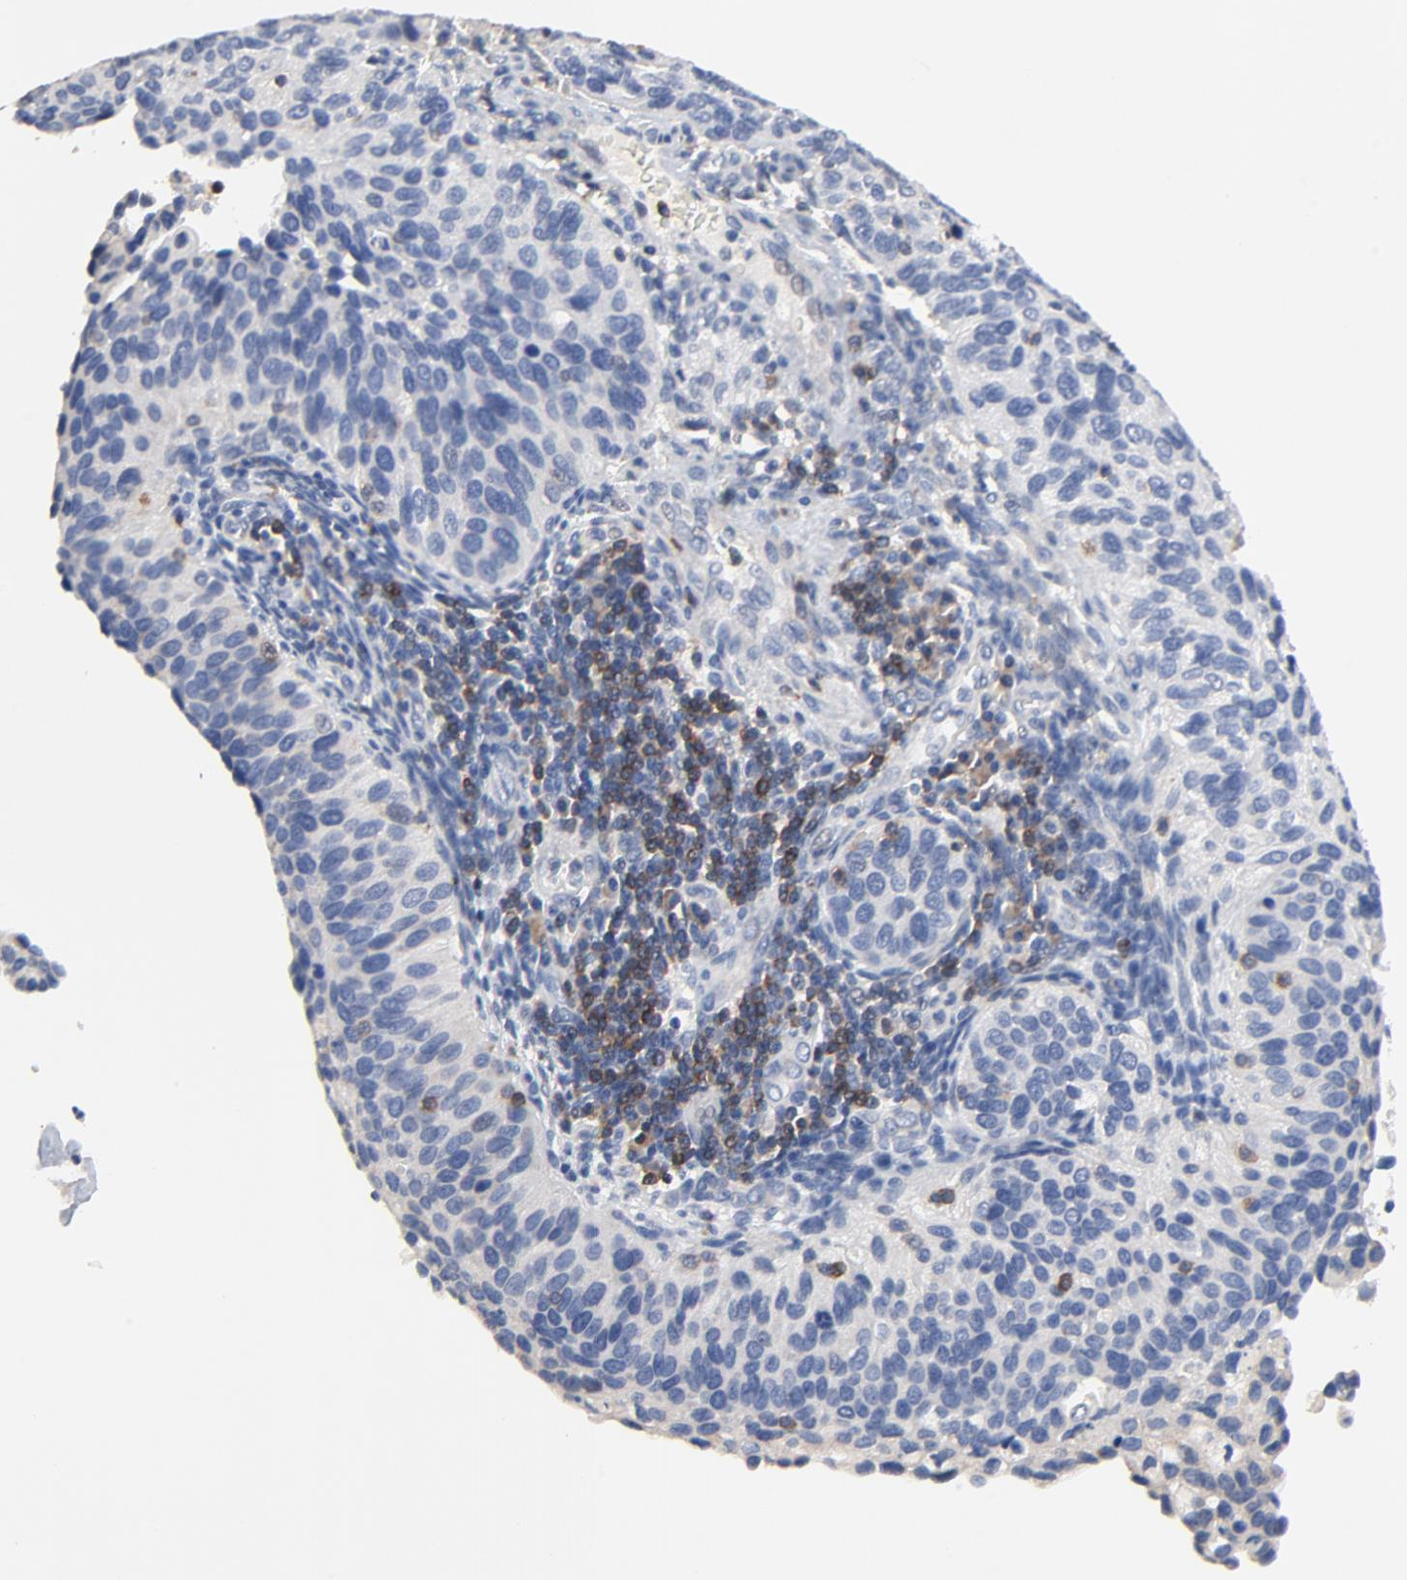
{"staining": {"intensity": "negative", "quantity": "none", "location": "none"}, "tissue": "cervical cancer", "cell_type": "Tumor cells", "image_type": "cancer", "snomed": [{"axis": "morphology", "description": "Adenocarcinoma, NOS"}, {"axis": "topography", "description": "Cervix"}], "caption": "Protein analysis of cervical cancer (adenocarcinoma) displays no significant expression in tumor cells. (DAB (3,3'-diaminobenzidine) immunohistochemistry (IHC) with hematoxylin counter stain).", "gene": "SKAP1", "patient": {"sex": "female", "age": 29}}